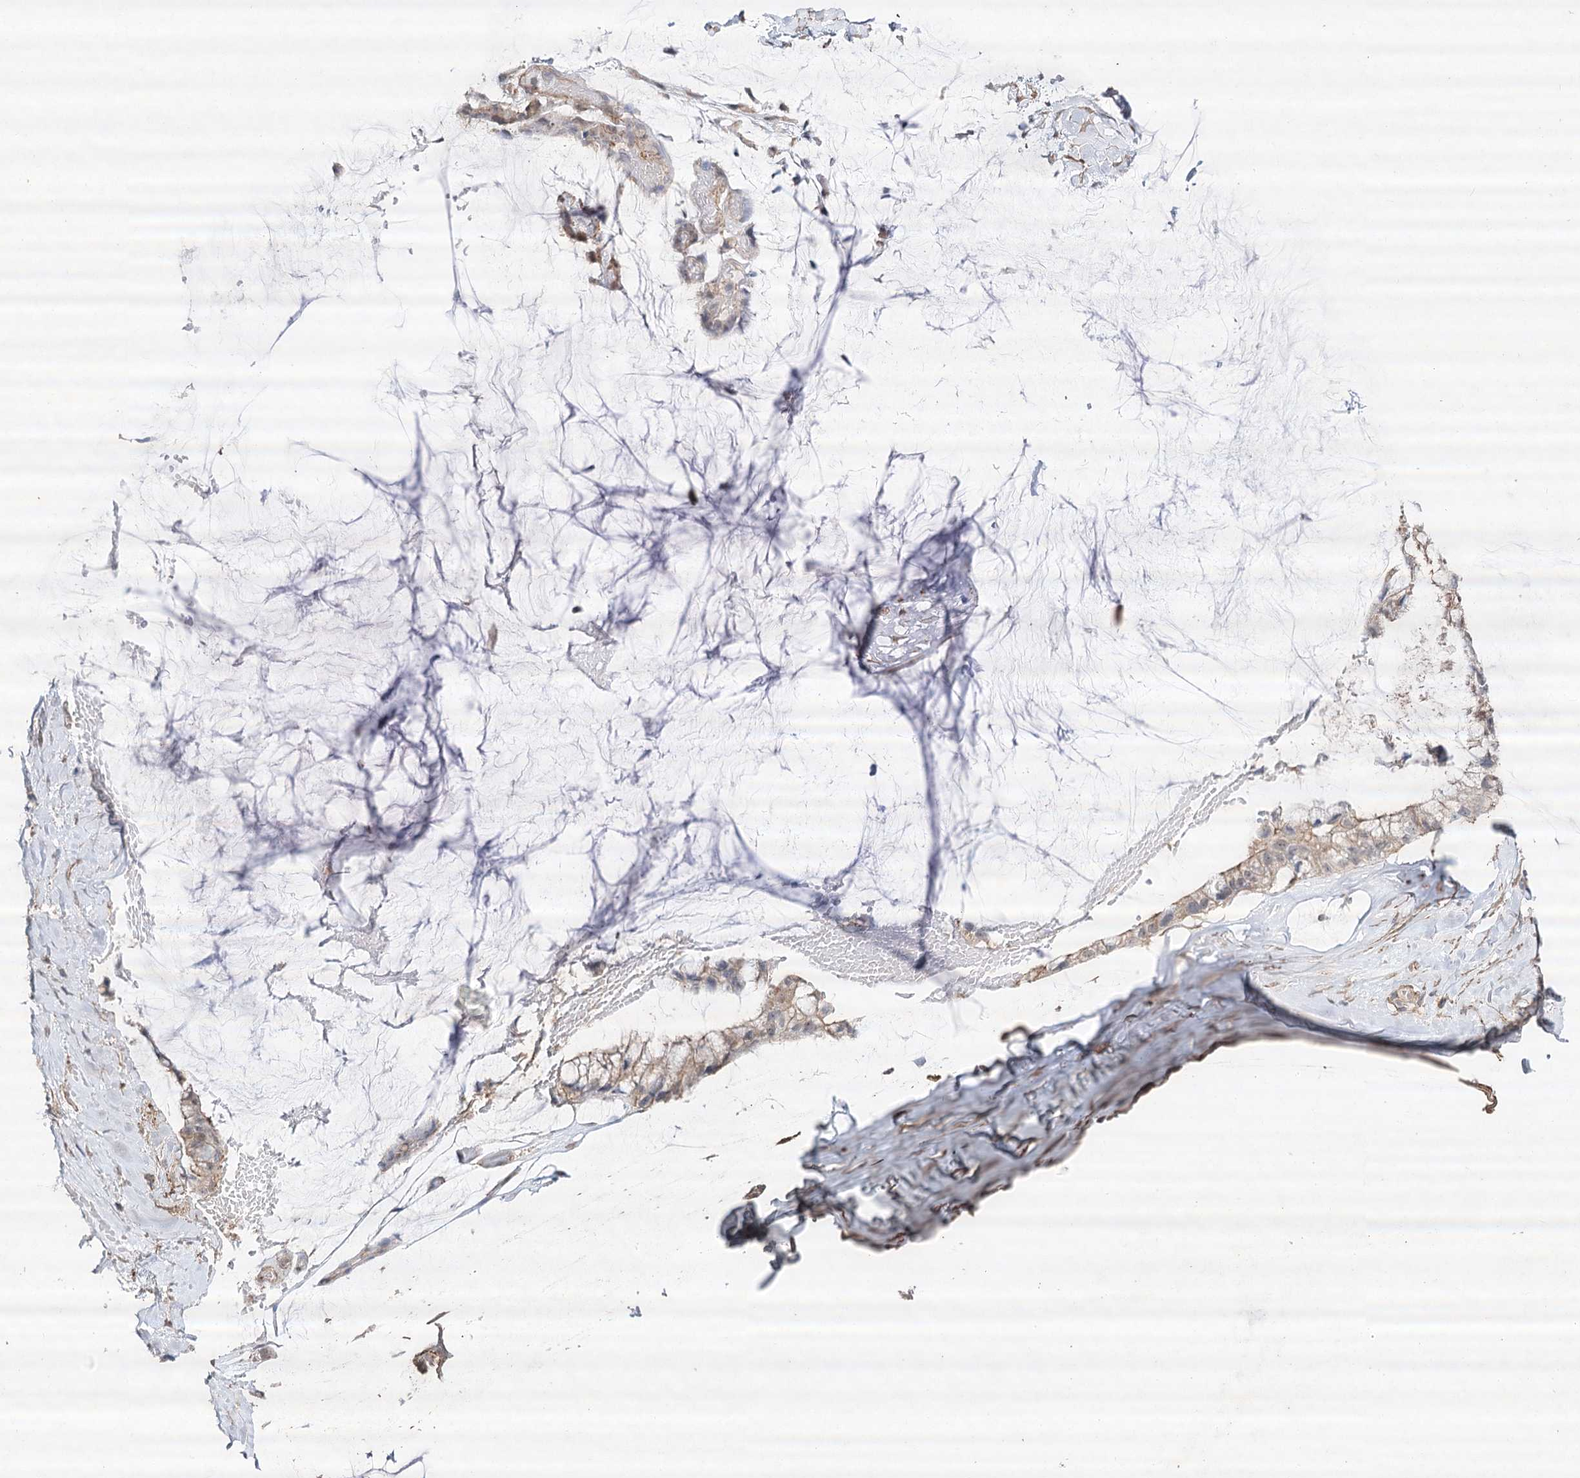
{"staining": {"intensity": "weak", "quantity": ">75%", "location": "cytoplasmic/membranous"}, "tissue": "ovarian cancer", "cell_type": "Tumor cells", "image_type": "cancer", "snomed": [{"axis": "morphology", "description": "Cystadenocarcinoma, mucinous, NOS"}, {"axis": "topography", "description": "Ovary"}], "caption": "Immunohistochemistry of human ovarian cancer (mucinous cystadenocarcinoma) reveals low levels of weak cytoplasmic/membranous positivity in approximately >75% of tumor cells.", "gene": "OBSL1", "patient": {"sex": "female", "age": 39}}